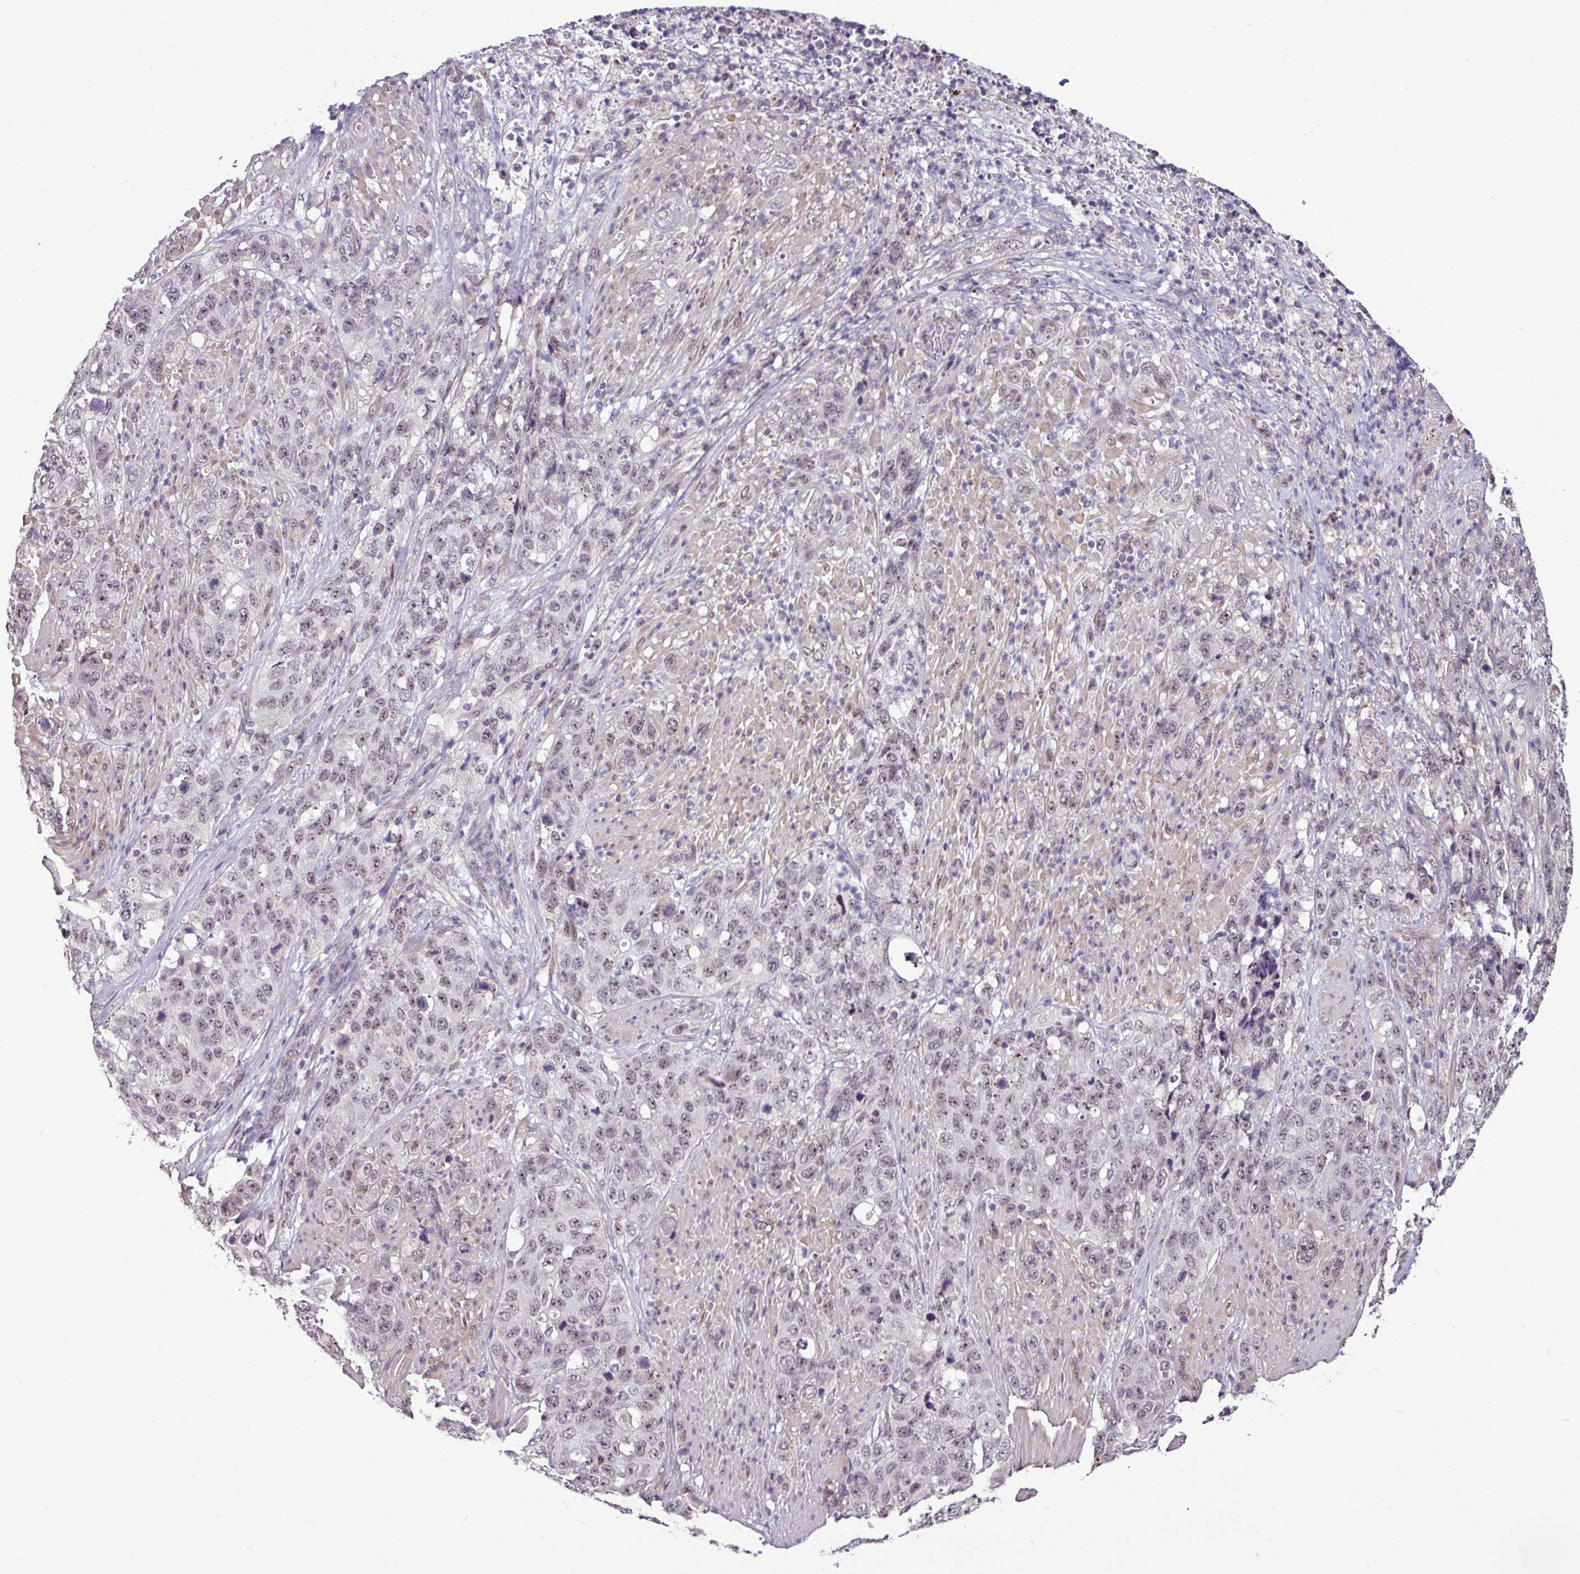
{"staining": {"intensity": "weak", "quantity": "25%-75%", "location": "nuclear"}, "tissue": "stomach cancer", "cell_type": "Tumor cells", "image_type": "cancer", "snomed": [{"axis": "morphology", "description": "Adenocarcinoma, NOS"}, {"axis": "topography", "description": "Stomach"}], "caption": "Protein expression by IHC exhibits weak nuclear staining in approximately 25%-75% of tumor cells in adenocarcinoma (stomach).", "gene": "UTP18", "patient": {"sex": "male", "age": 48}}